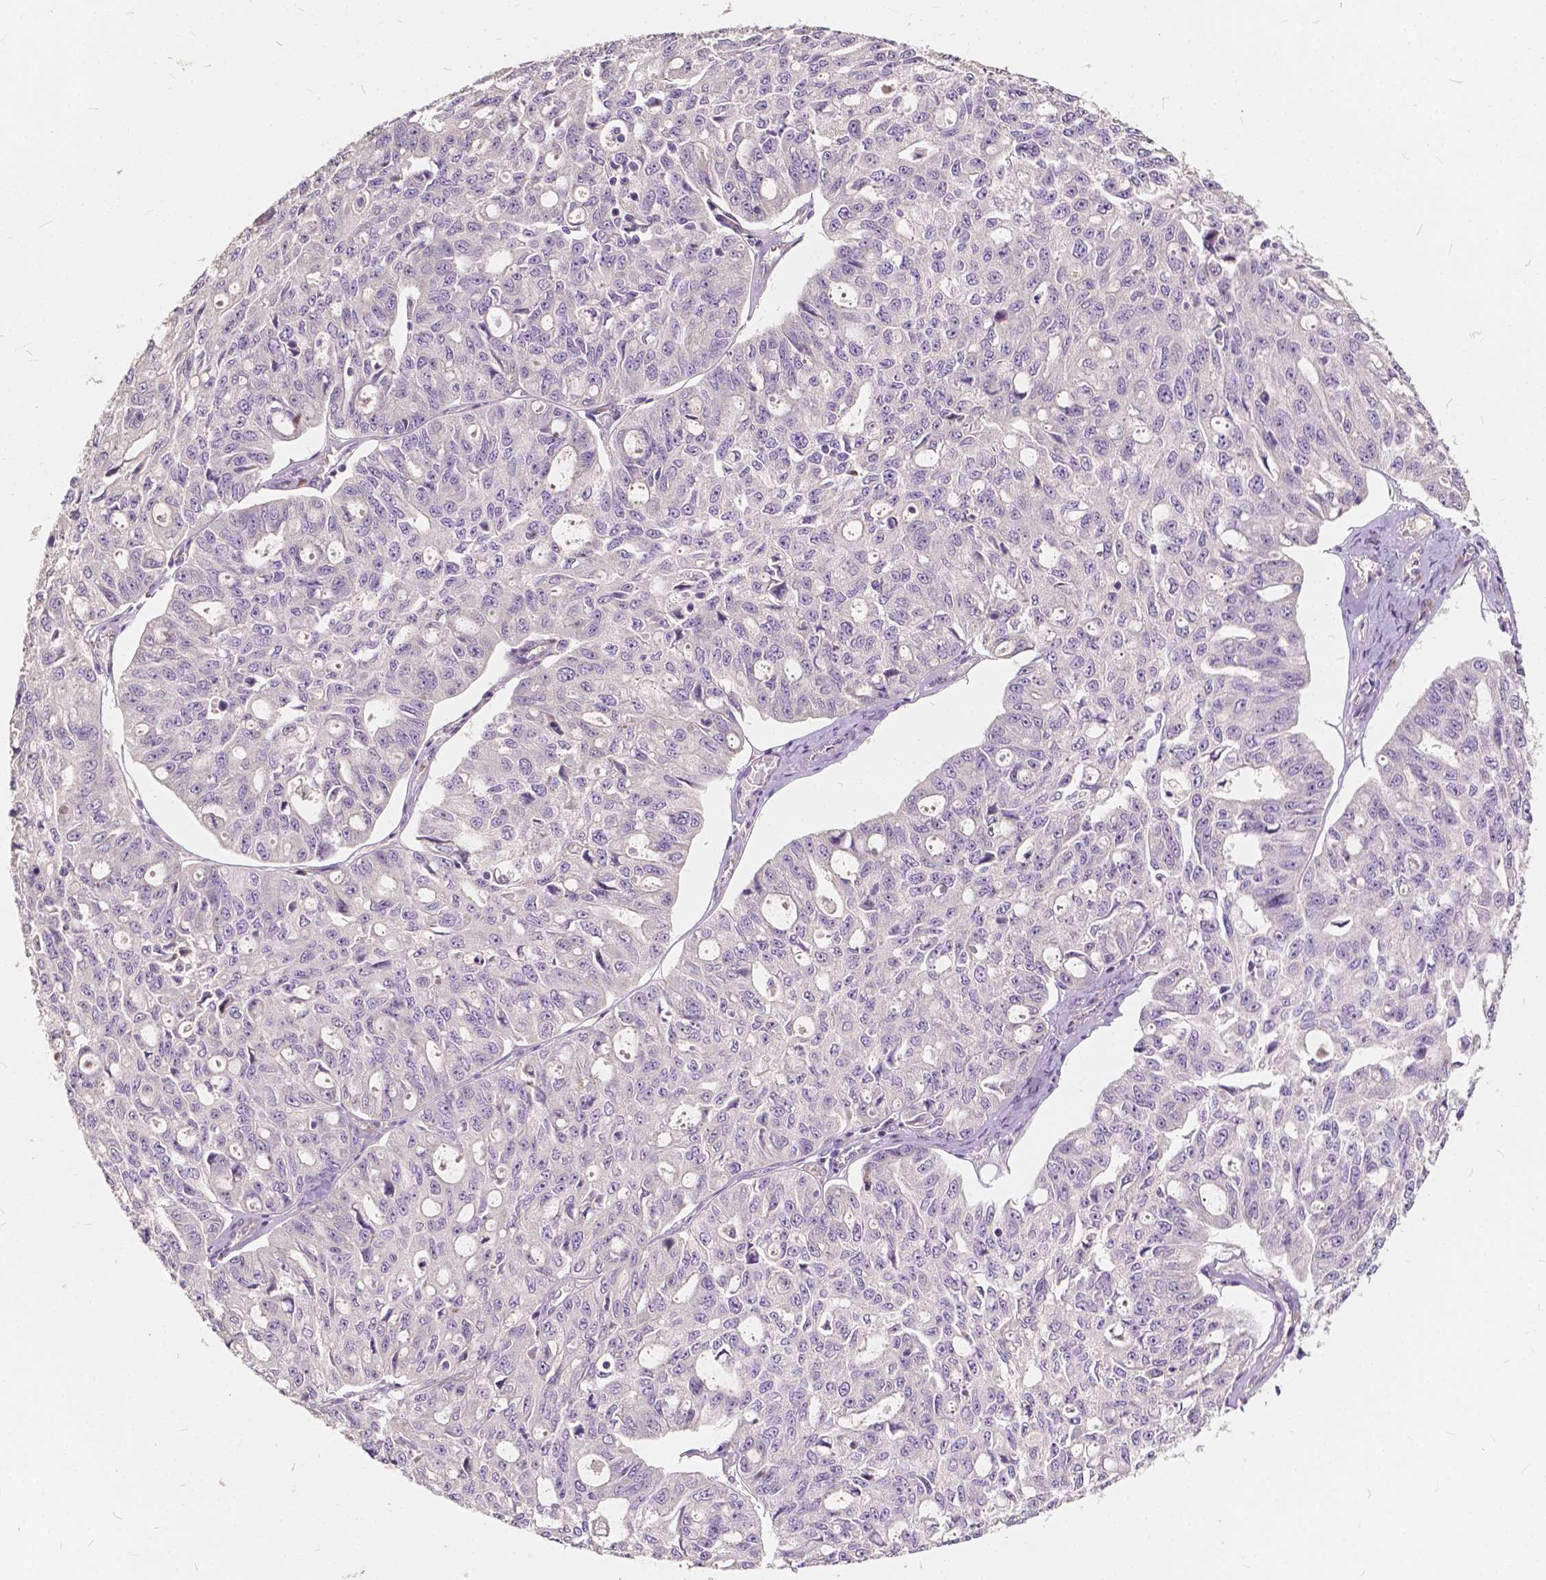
{"staining": {"intensity": "negative", "quantity": "none", "location": "none"}, "tissue": "ovarian cancer", "cell_type": "Tumor cells", "image_type": "cancer", "snomed": [{"axis": "morphology", "description": "Carcinoma, endometroid"}, {"axis": "topography", "description": "Ovary"}], "caption": "Endometroid carcinoma (ovarian) was stained to show a protein in brown. There is no significant positivity in tumor cells.", "gene": "SLC7A8", "patient": {"sex": "female", "age": 65}}